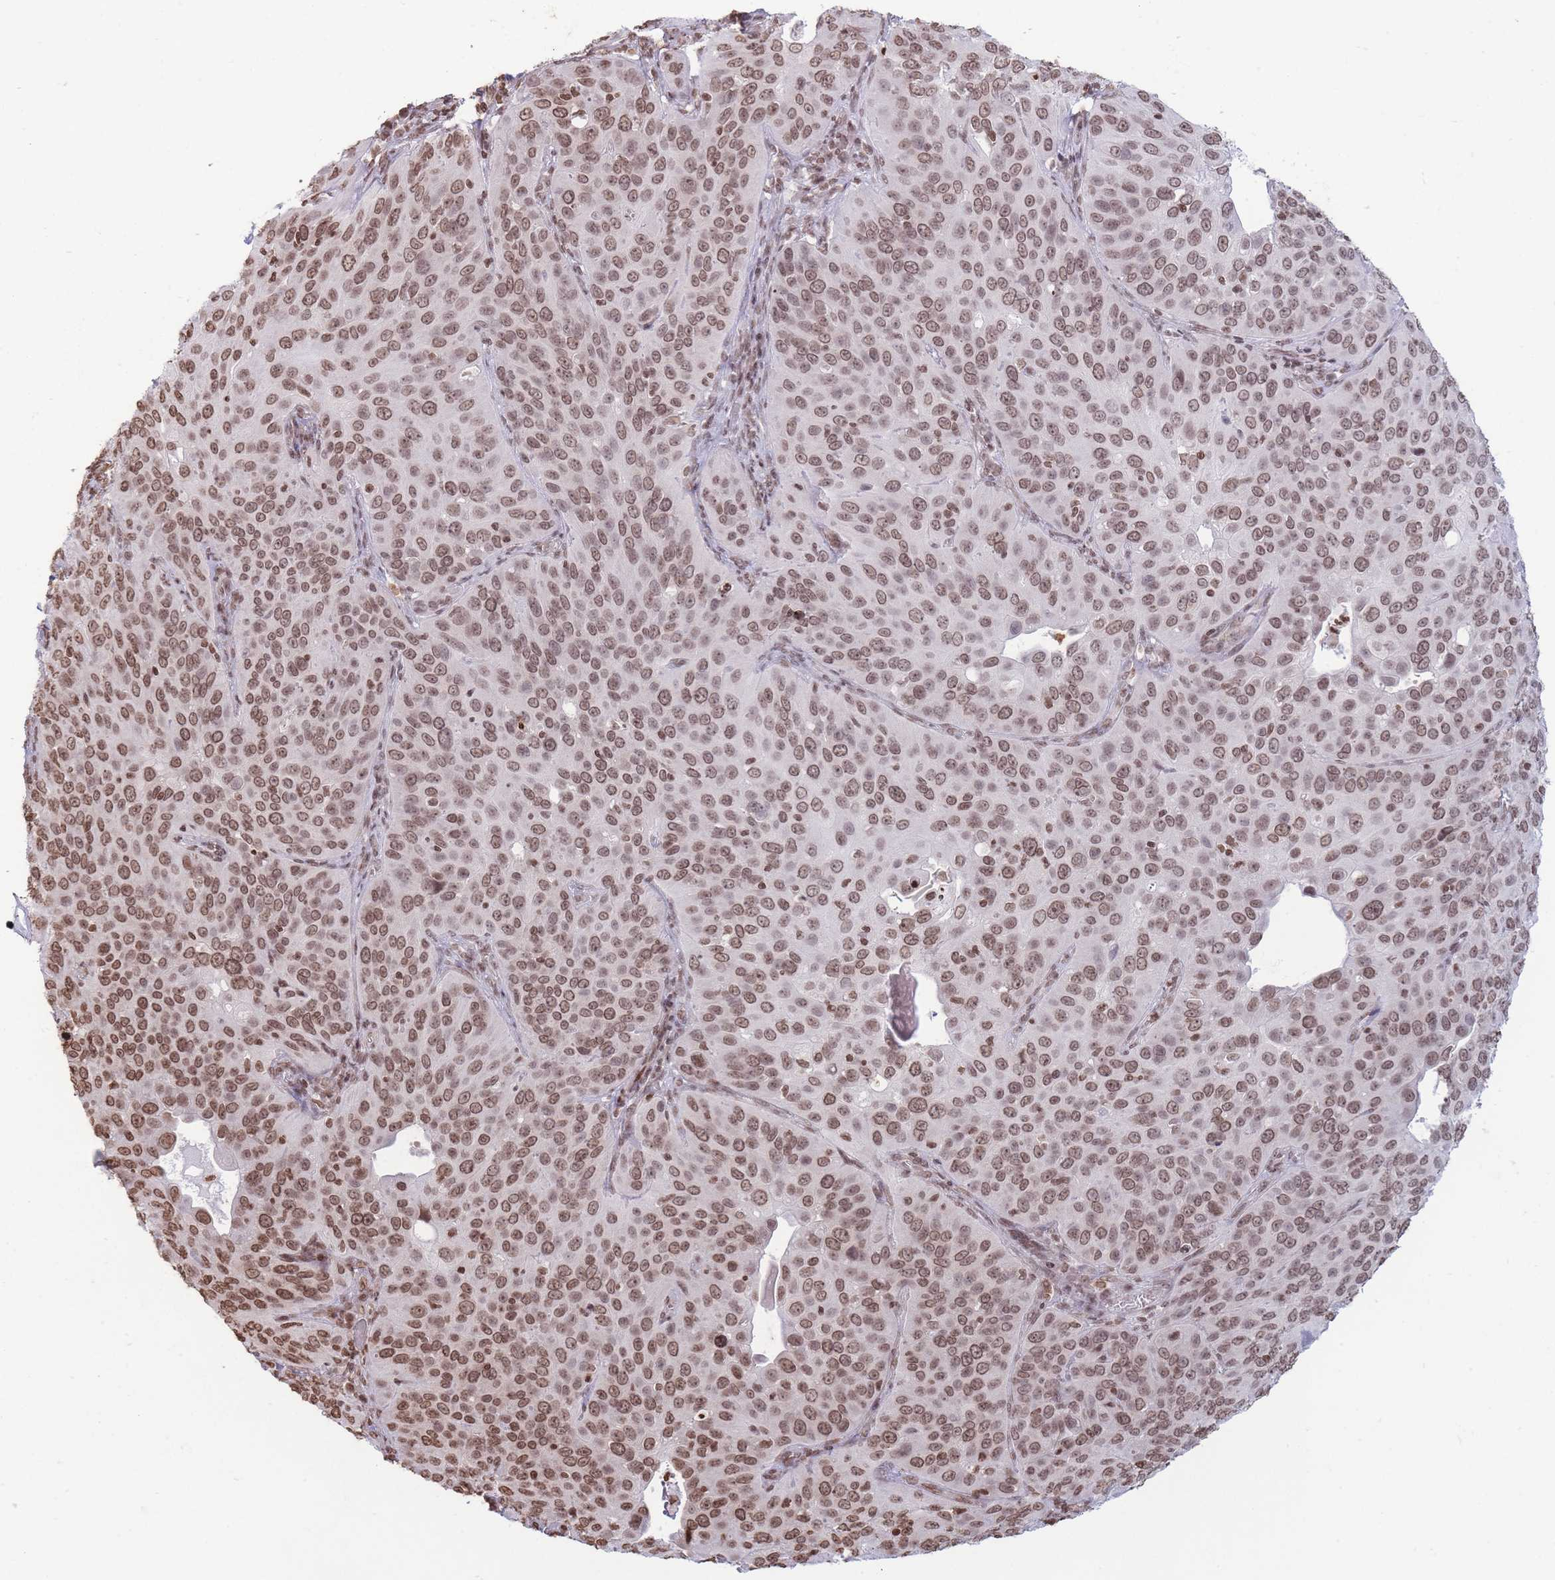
{"staining": {"intensity": "moderate", "quantity": ">75%", "location": "nuclear"}, "tissue": "cervical cancer", "cell_type": "Tumor cells", "image_type": "cancer", "snomed": [{"axis": "morphology", "description": "Squamous cell carcinoma, NOS"}, {"axis": "topography", "description": "Cervix"}], "caption": "There is medium levels of moderate nuclear expression in tumor cells of squamous cell carcinoma (cervical), as demonstrated by immunohistochemical staining (brown color).", "gene": "SHISAL1", "patient": {"sex": "female", "age": 36}}